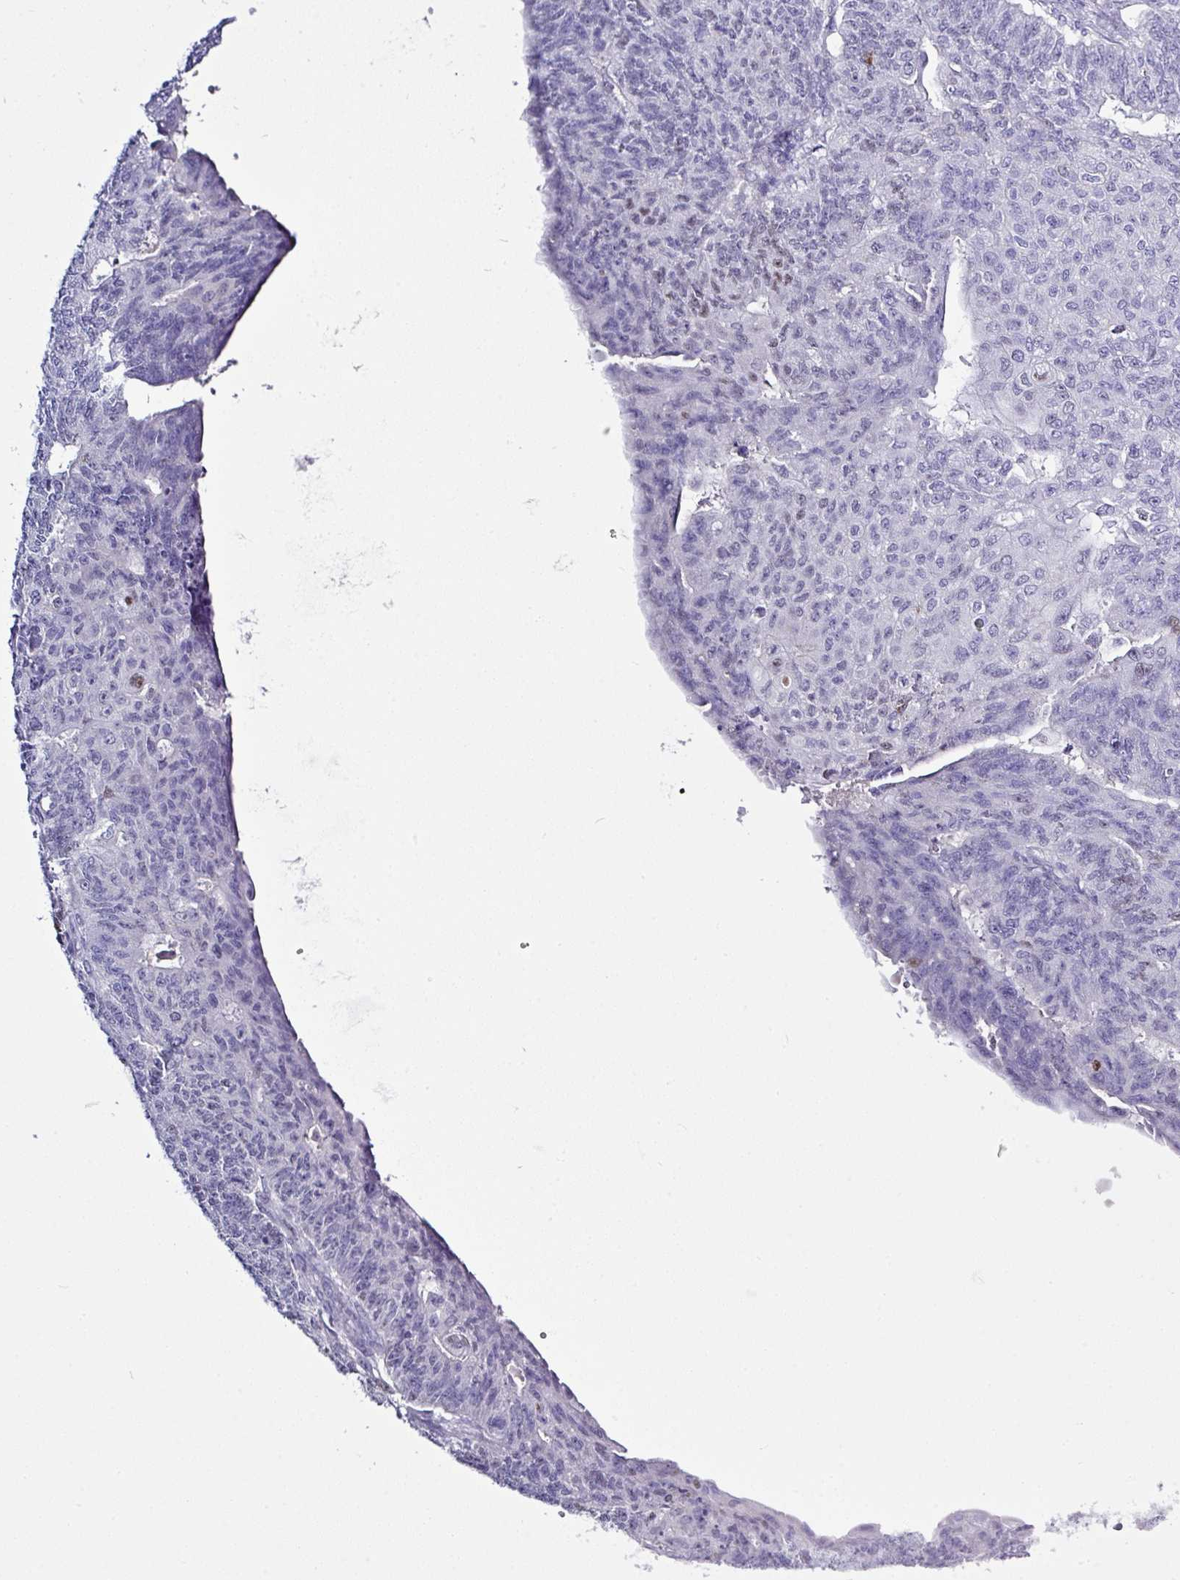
{"staining": {"intensity": "negative", "quantity": "none", "location": "none"}, "tissue": "endometrial cancer", "cell_type": "Tumor cells", "image_type": "cancer", "snomed": [{"axis": "morphology", "description": "Adenocarcinoma, NOS"}, {"axis": "topography", "description": "Endometrium"}], "caption": "This is an IHC photomicrograph of human endometrial cancer. There is no positivity in tumor cells.", "gene": "BCL11A", "patient": {"sex": "female", "age": 32}}